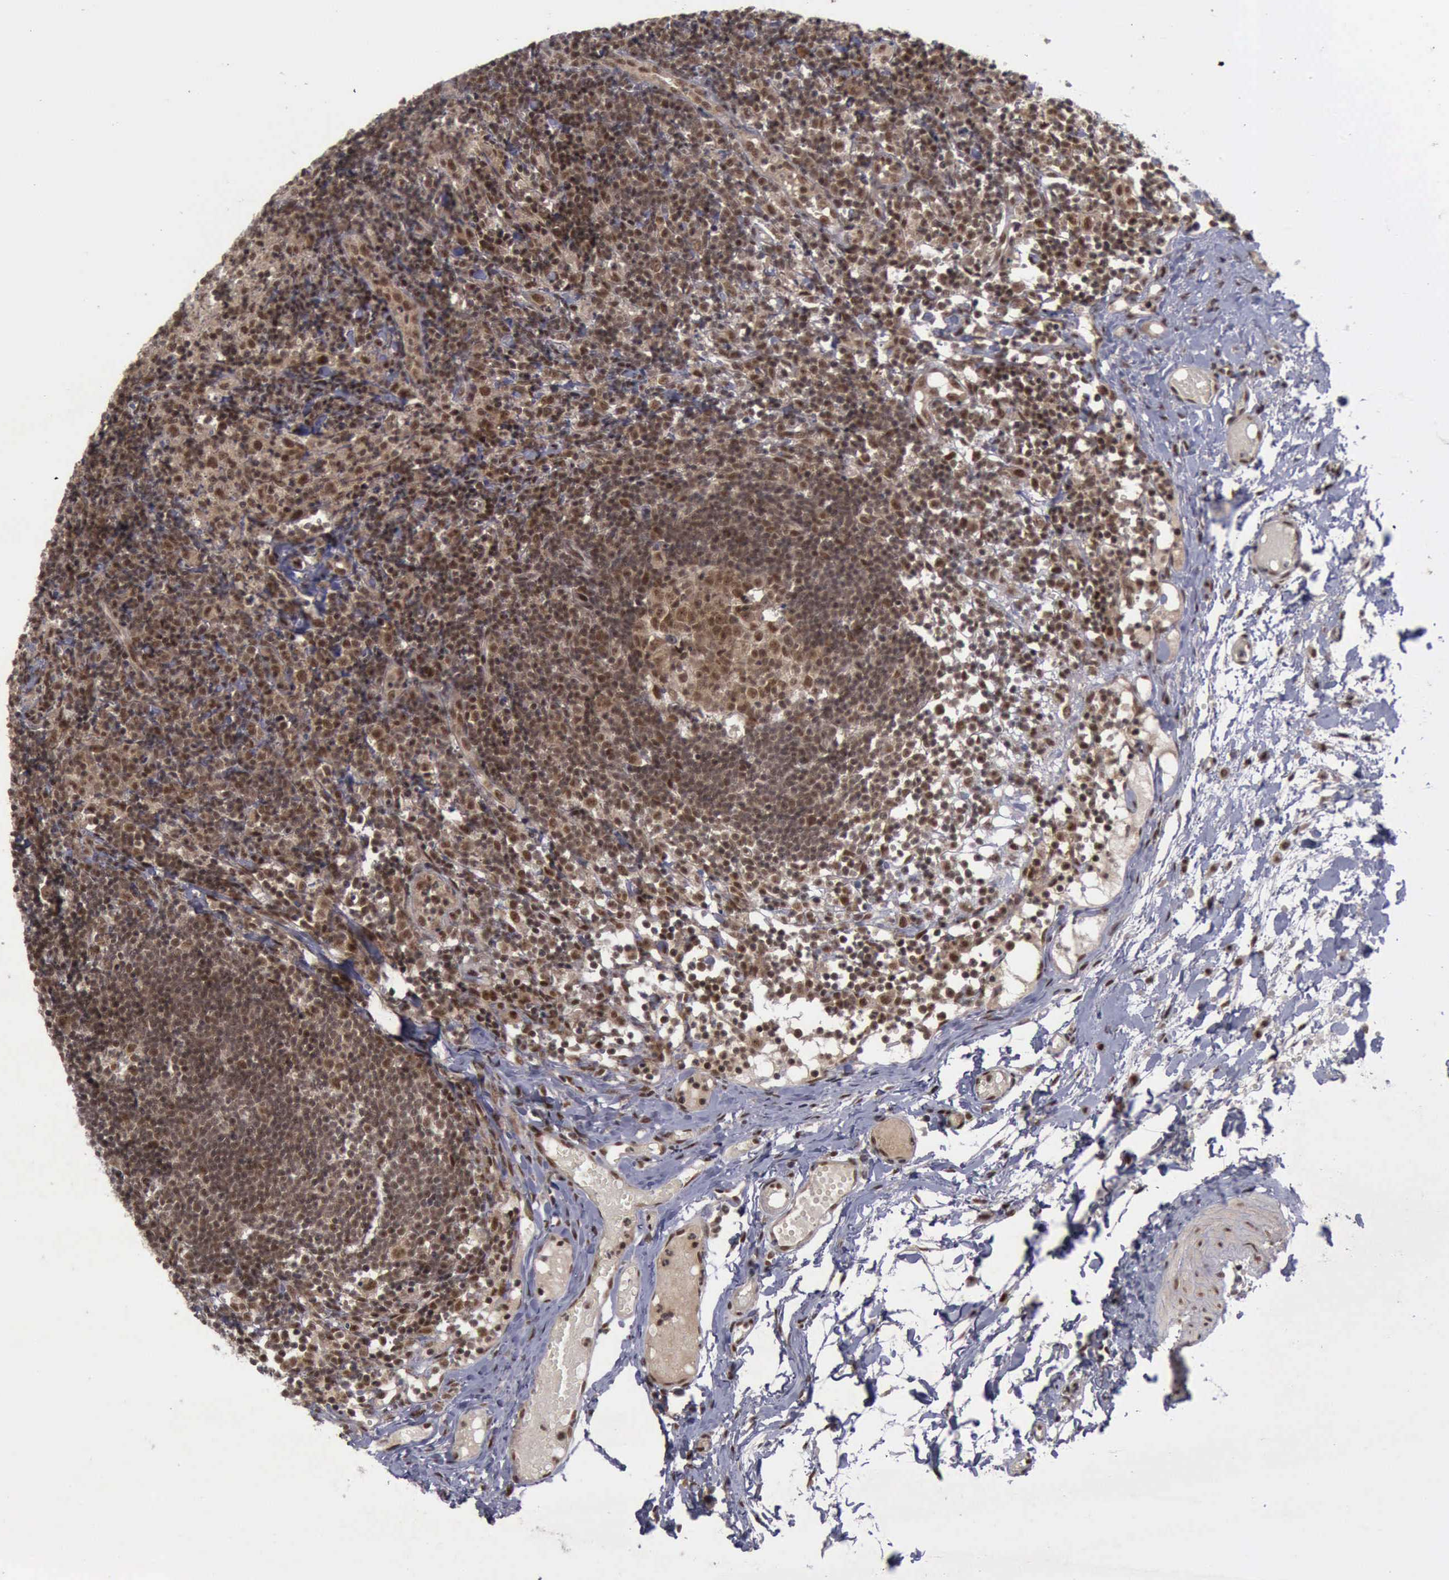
{"staining": {"intensity": "strong", "quantity": ">75%", "location": "cytoplasmic/membranous,nuclear"}, "tissue": "lymph node", "cell_type": "Germinal center cells", "image_type": "normal", "snomed": [{"axis": "morphology", "description": "Normal tissue, NOS"}, {"axis": "morphology", "description": "Inflammation, NOS"}, {"axis": "topography", "description": "Lymph node"}, {"axis": "topography", "description": "Salivary gland"}], "caption": "Strong cytoplasmic/membranous,nuclear positivity for a protein is appreciated in approximately >75% of germinal center cells of benign lymph node using immunohistochemistry (IHC).", "gene": "ATM", "patient": {"sex": "male", "age": 3}}